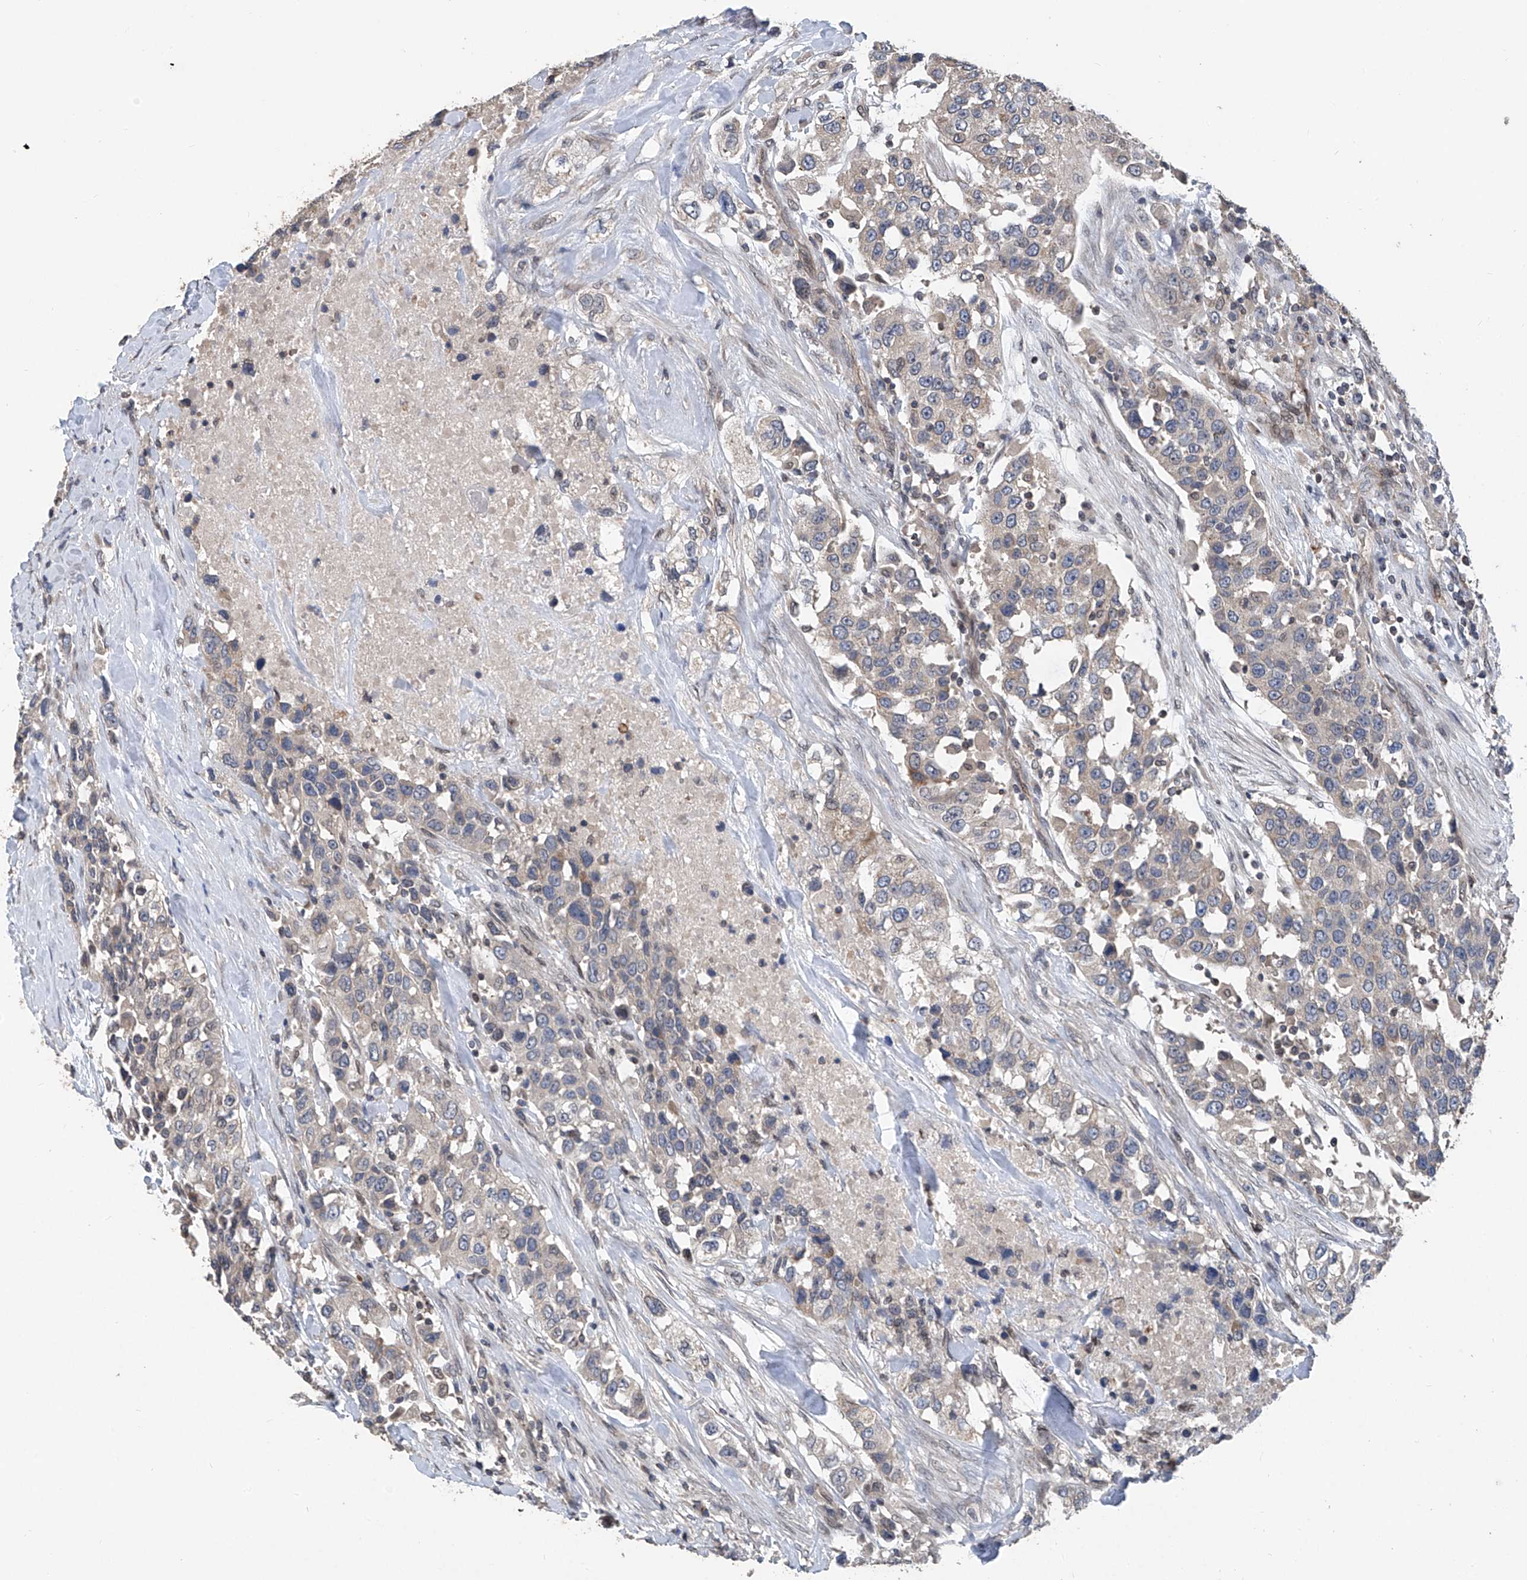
{"staining": {"intensity": "weak", "quantity": "<25%", "location": "cytoplasmic/membranous"}, "tissue": "urothelial cancer", "cell_type": "Tumor cells", "image_type": "cancer", "snomed": [{"axis": "morphology", "description": "Urothelial carcinoma, High grade"}, {"axis": "topography", "description": "Urinary bladder"}], "caption": "Protein analysis of high-grade urothelial carcinoma exhibits no significant expression in tumor cells. (Stains: DAB (3,3'-diaminobenzidine) immunohistochemistry (IHC) with hematoxylin counter stain, Microscopy: brightfield microscopy at high magnification).", "gene": "BCKDHB", "patient": {"sex": "female", "age": 80}}